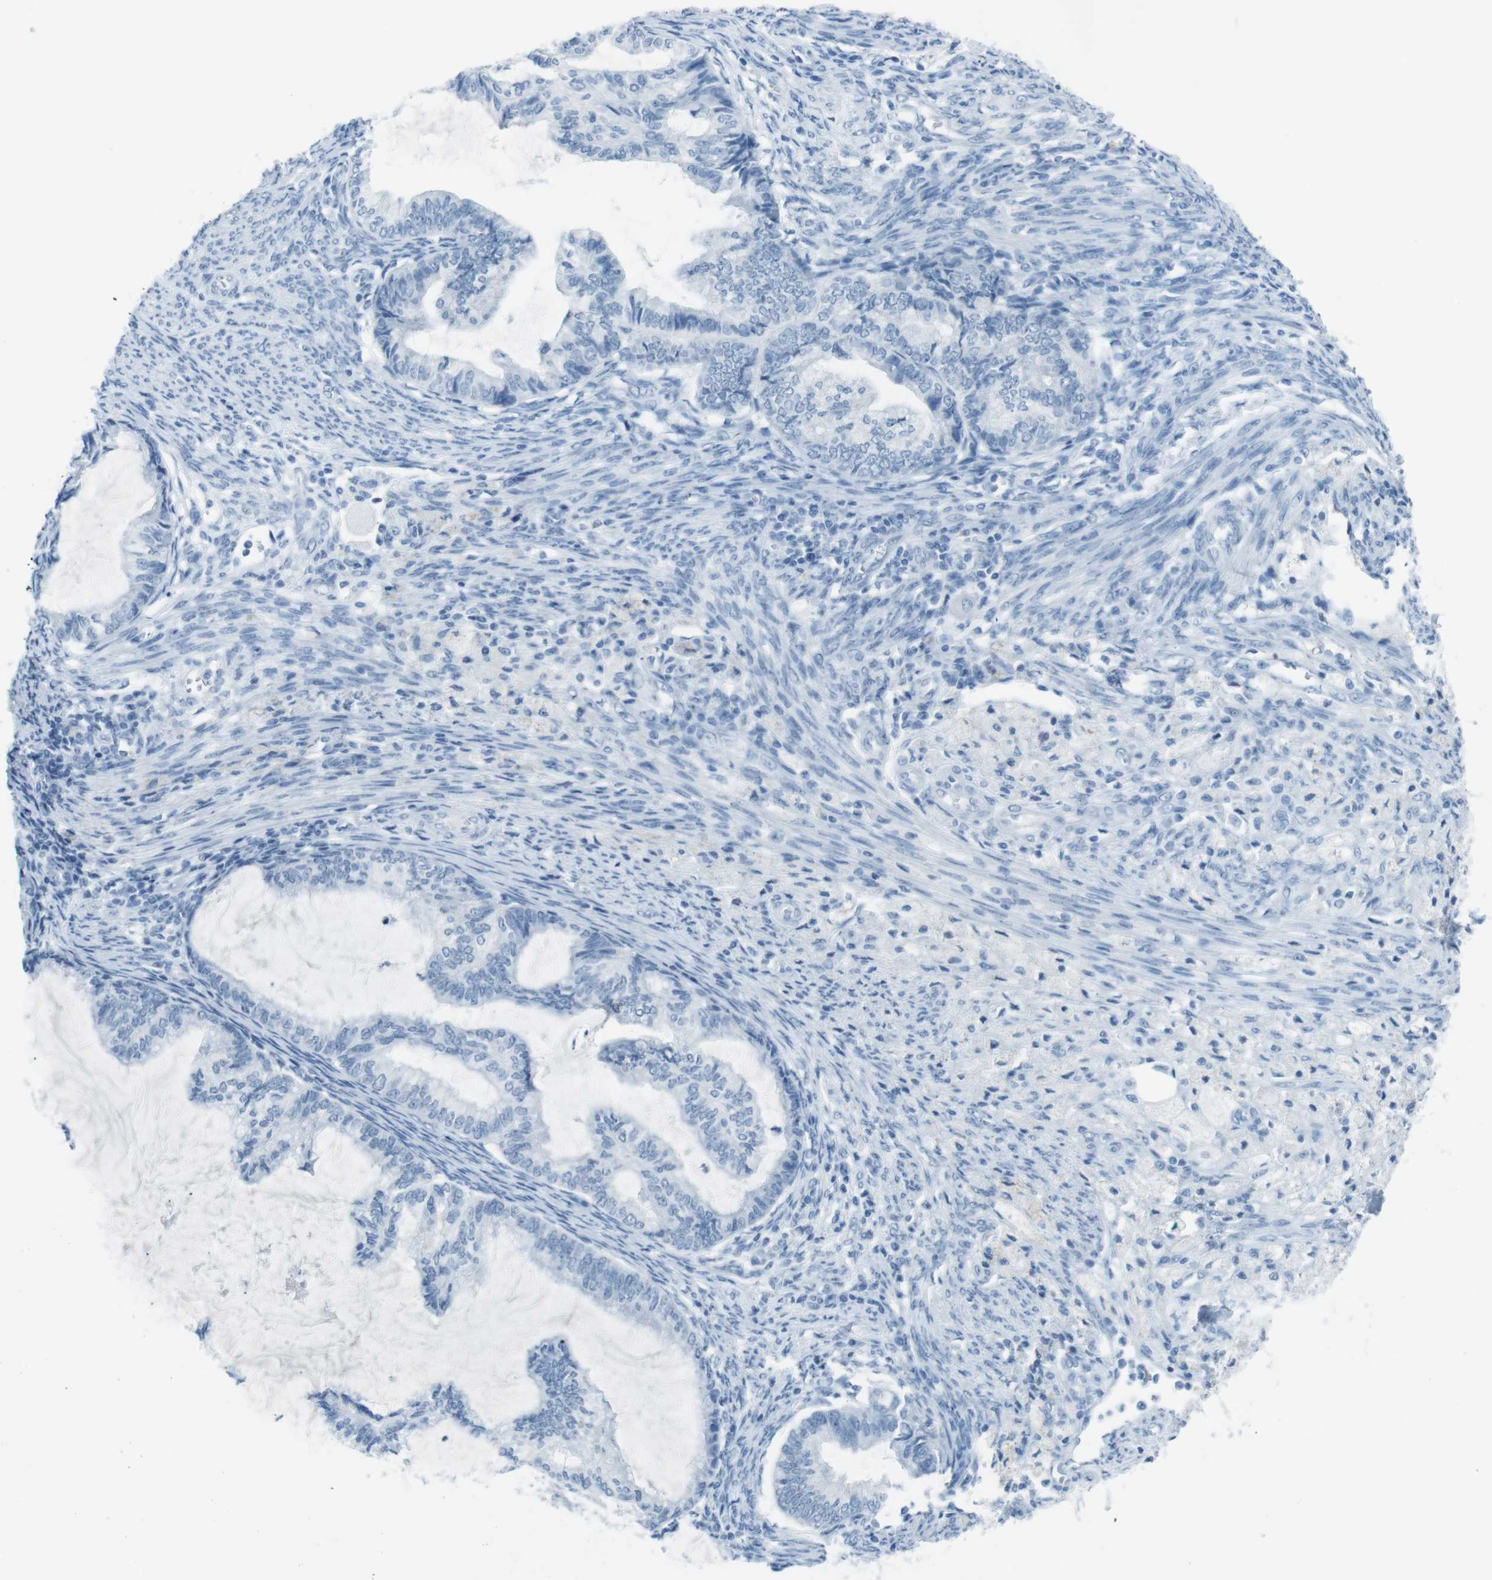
{"staining": {"intensity": "negative", "quantity": "none", "location": "none"}, "tissue": "cervical cancer", "cell_type": "Tumor cells", "image_type": "cancer", "snomed": [{"axis": "morphology", "description": "Normal tissue, NOS"}, {"axis": "morphology", "description": "Adenocarcinoma, NOS"}, {"axis": "topography", "description": "Cervix"}, {"axis": "topography", "description": "Endometrium"}], "caption": "Tumor cells are negative for protein expression in human cervical cancer (adenocarcinoma).", "gene": "TMEM207", "patient": {"sex": "female", "age": 86}}